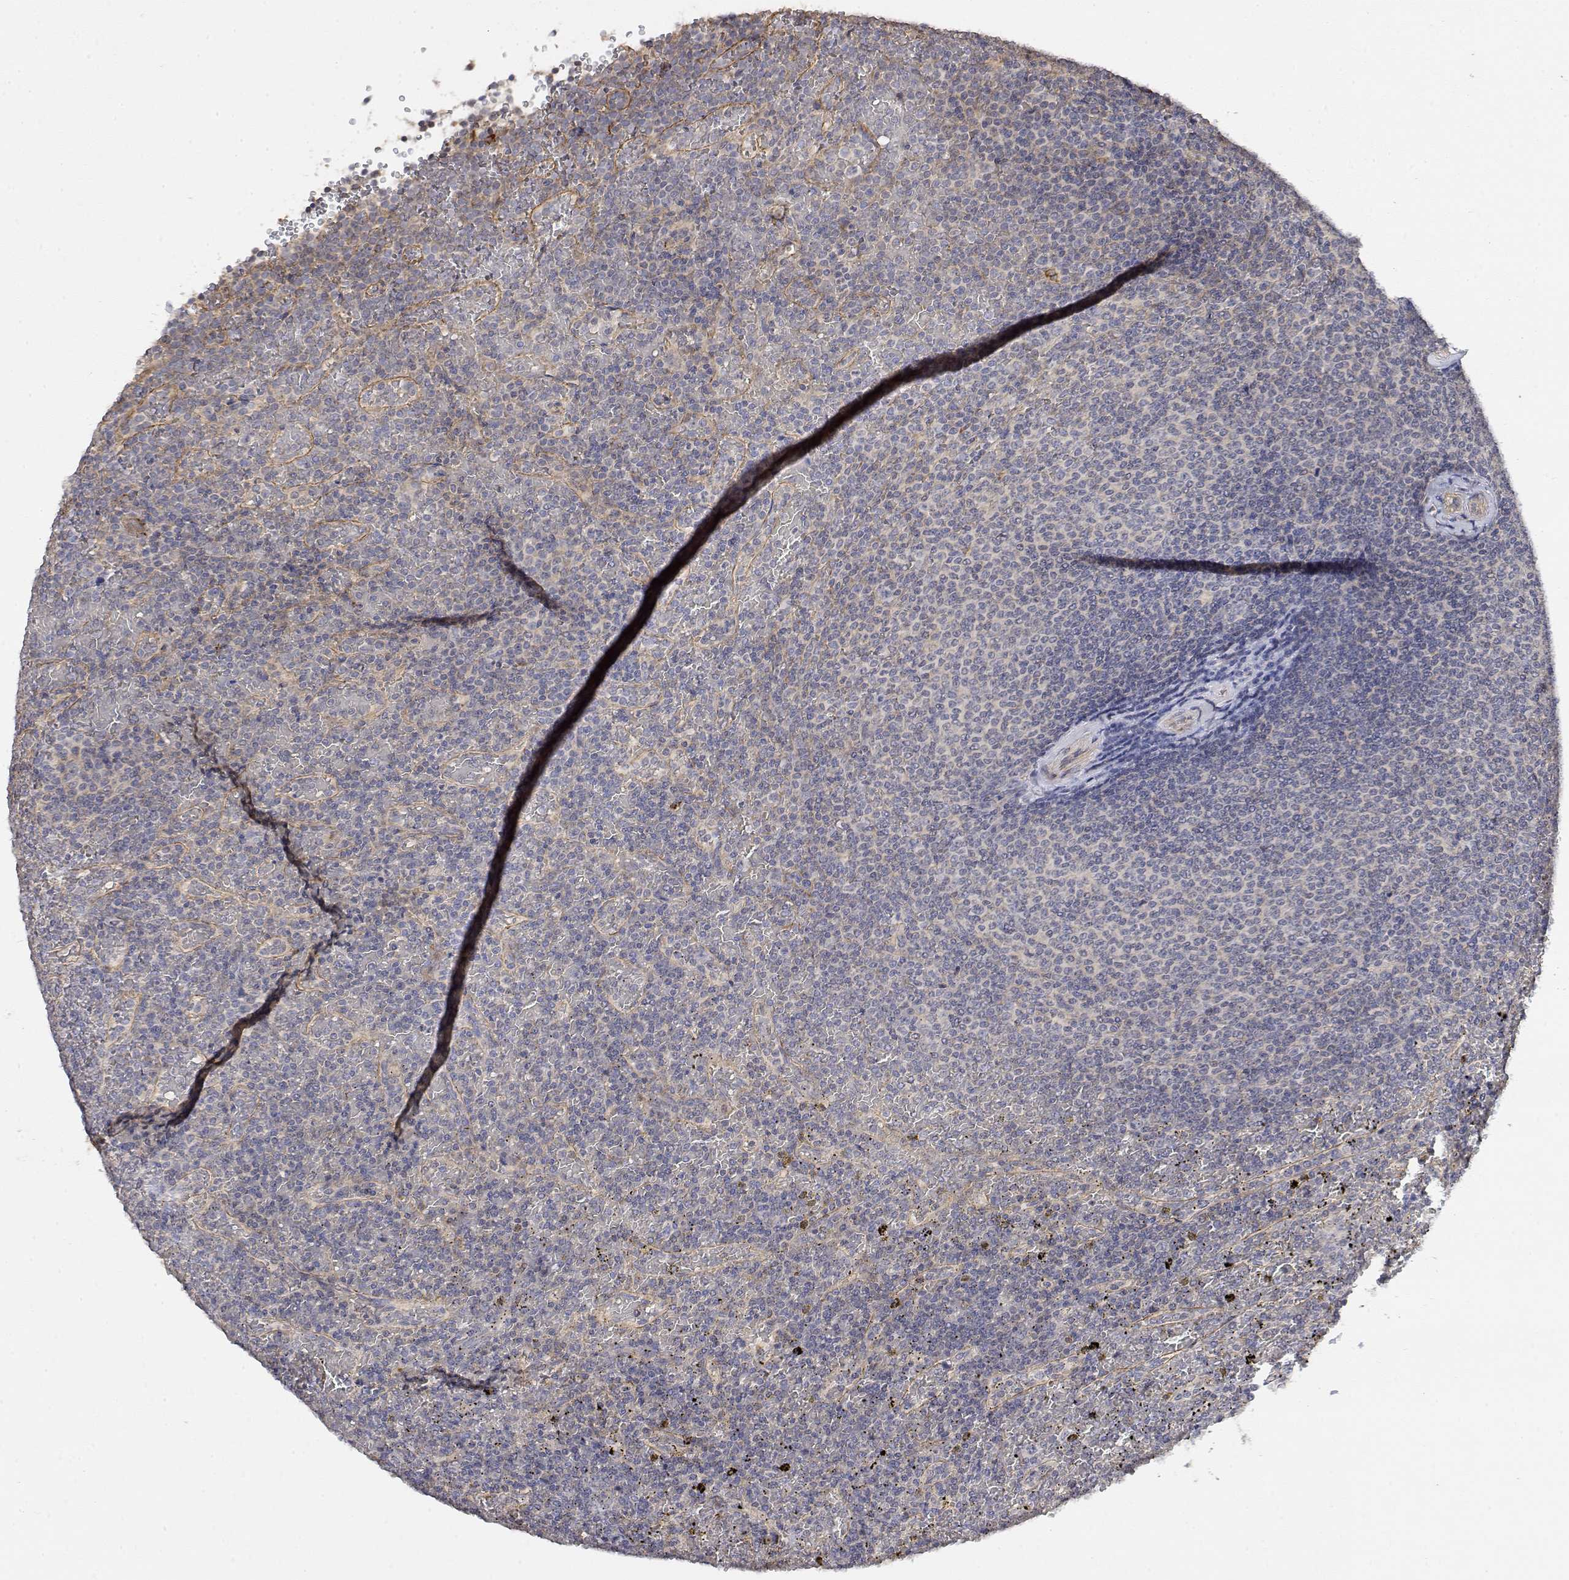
{"staining": {"intensity": "negative", "quantity": "none", "location": "none"}, "tissue": "lymphoma", "cell_type": "Tumor cells", "image_type": "cancer", "snomed": [{"axis": "morphology", "description": "Malignant lymphoma, non-Hodgkin's type, Low grade"}, {"axis": "topography", "description": "Spleen"}], "caption": "Malignant lymphoma, non-Hodgkin's type (low-grade) was stained to show a protein in brown. There is no significant staining in tumor cells.", "gene": "LONRF3", "patient": {"sex": "female", "age": 77}}